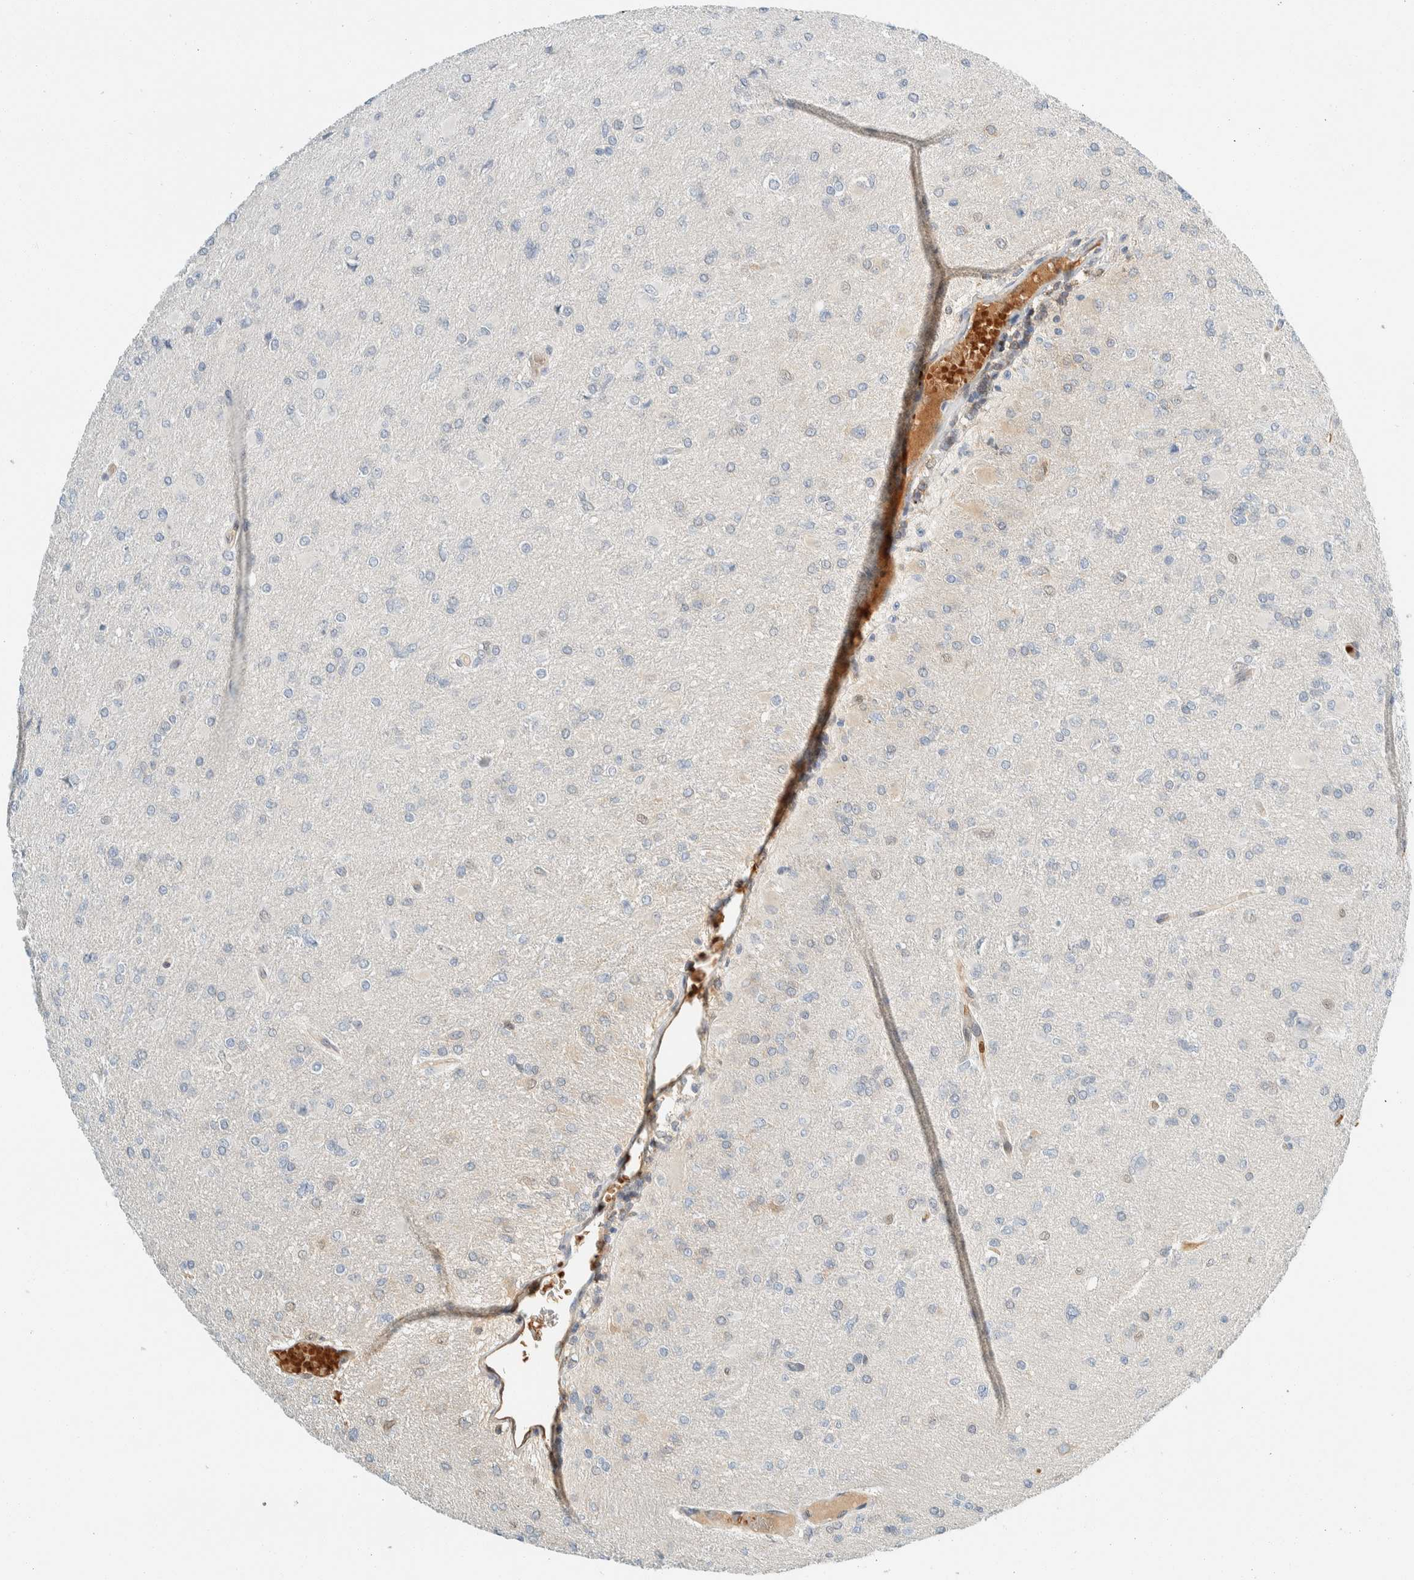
{"staining": {"intensity": "negative", "quantity": "none", "location": "none"}, "tissue": "glioma", "cell_type": "Tumor cells", "image_type": "cancer", "snomed": [{"axis": "morphology", "description": "Glioma, malignant, High grade"}, {"axis": "topography", "description": "Cerebral cortex"}], "caption": "There is no significant staining in tumor cells of glioma.", "gene": "TSTD2", "patient": {"sex": "female", "age": 36}}